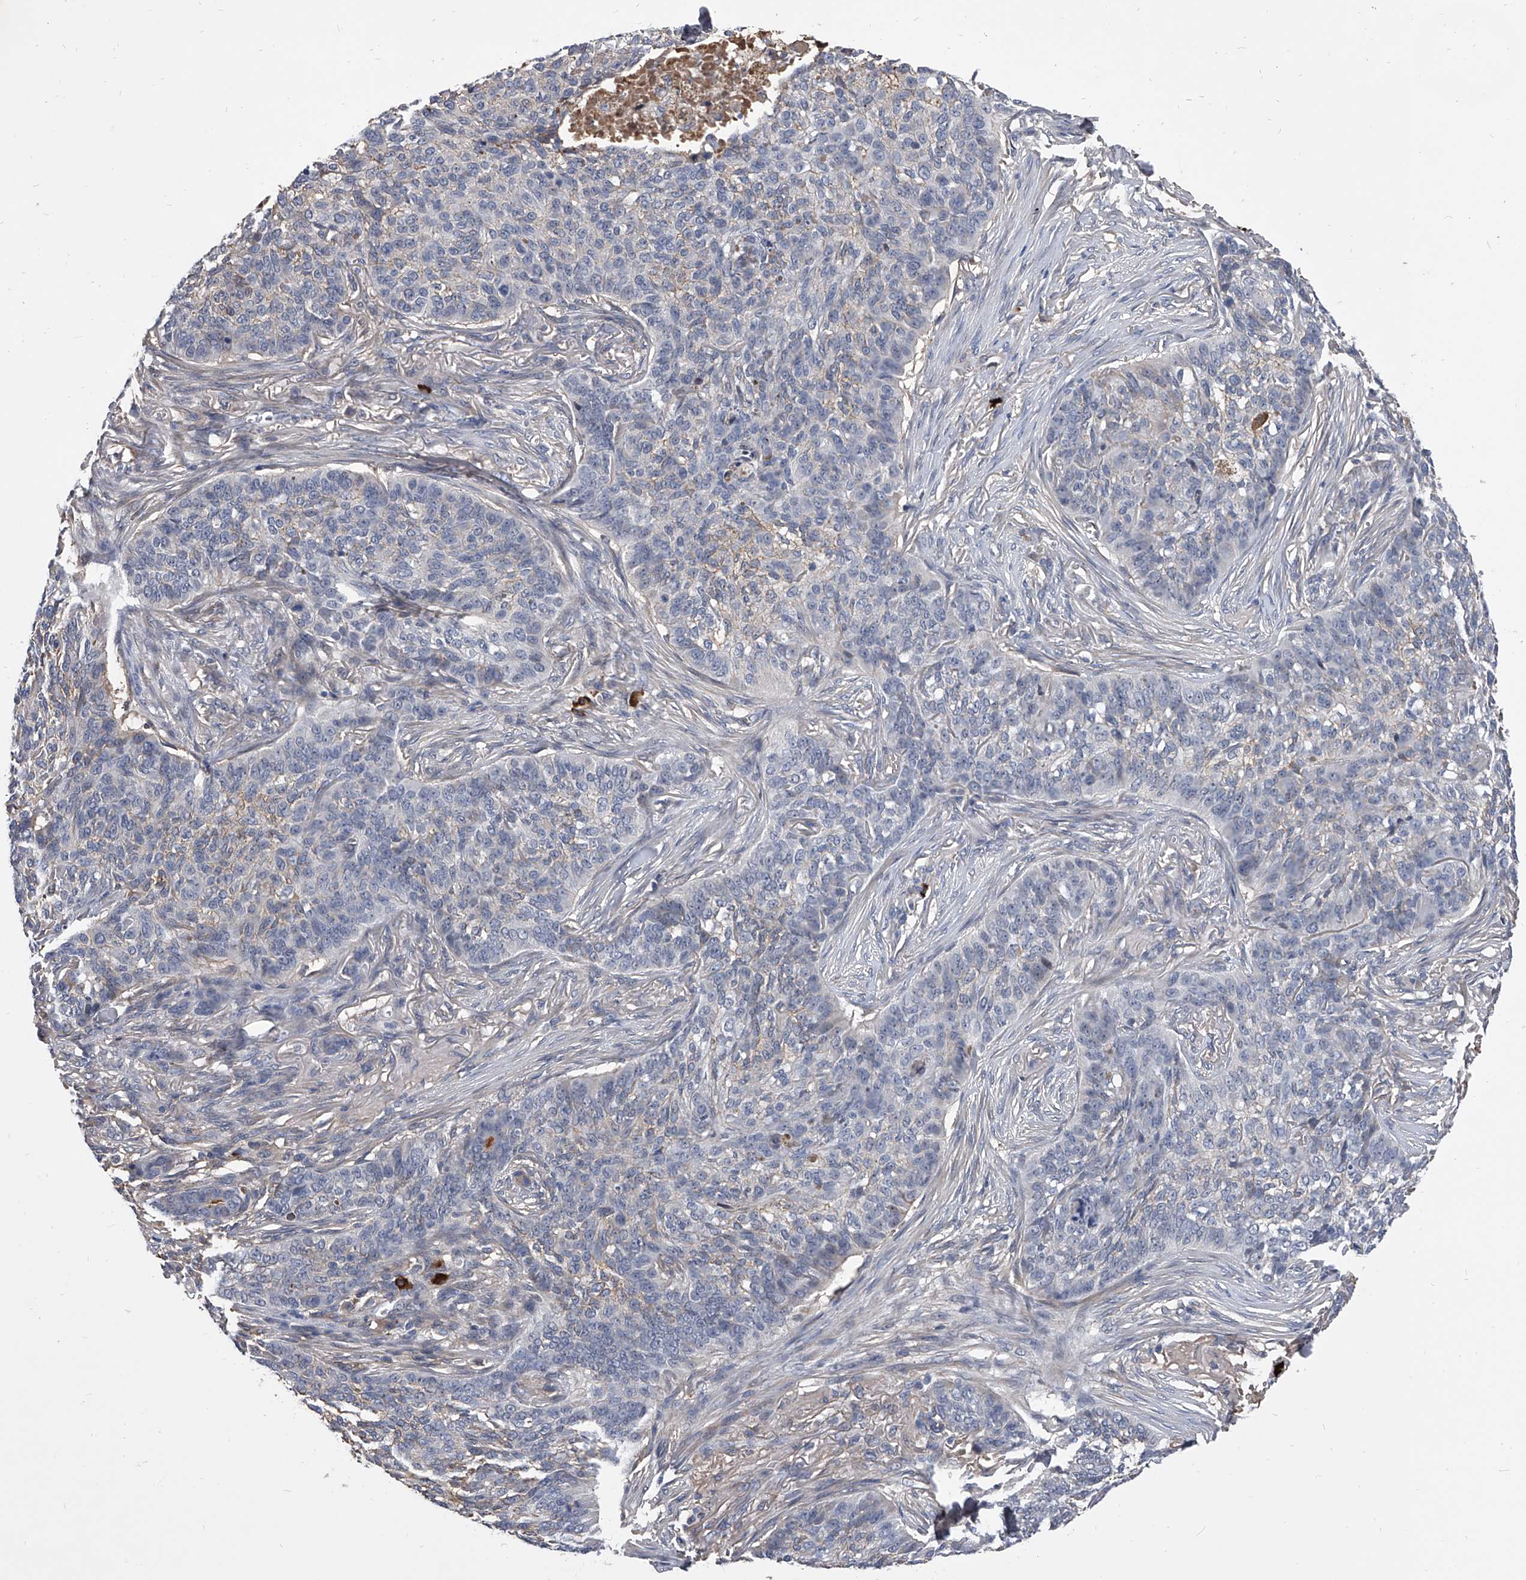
{"staining": {"intensity": "negative", "quantity": "none", "location": "none"}, "tissue": "skin cancer", "cell_type": "Tumor cells", "image_type": "cancer", "snomed": [{"axis": "morphology", "description": "Basal cell carcinoma"}, {"axis": "topography", "description": "Skin"}], "caption": "An IHC image of skin cancer (basal cell carcinoma) is shown. There is no staining in tumor cells of skin cancer (basal cell carcinoma).", "gene": "ZNF25", "patient": {"sex": "male", "age": 85}}